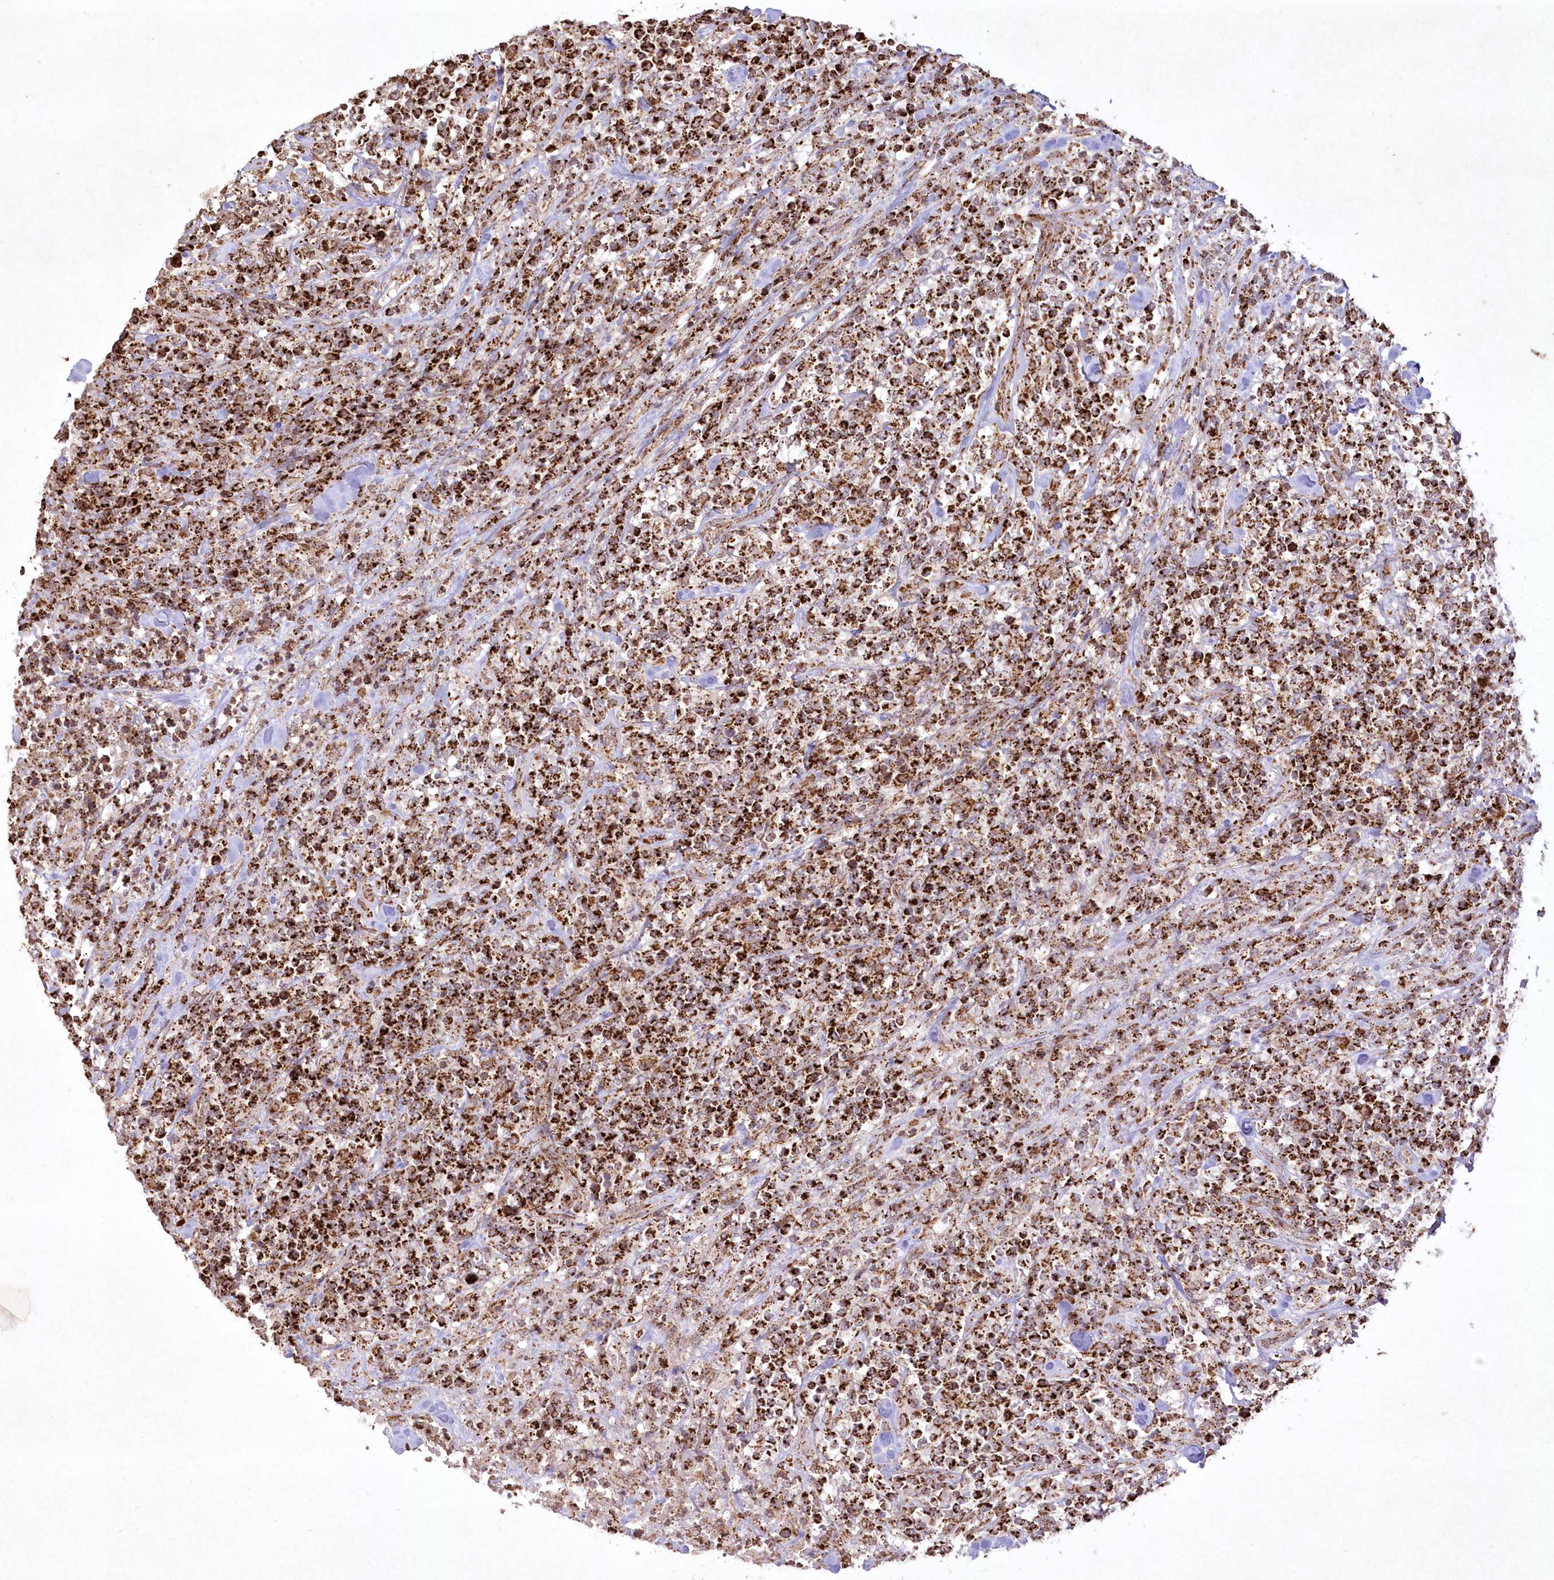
{"staining": {"intensity": "strong", "quantity": ">75%", "location": "cytoplasmic/membranous"}, "tissue": "lymphoma", "cell_type": "Tumor cells", "image_type": "cancer", "snomed": [{"axis": "morphology", "description": "Malignant lymphoma, non-Hodgkin's type, High grade"}, {"axis": "topography", "description": "Soft tissue"}], "caption": "Immunohistochemistry histopathology image of lymphoma stained for a protein (brown), which displays high levels of strong cytoplasmic/membranous staining in about >75% of tumor cells.", "gene": "LRPPRC", "patient": {"sex": "male", "age": 18}}